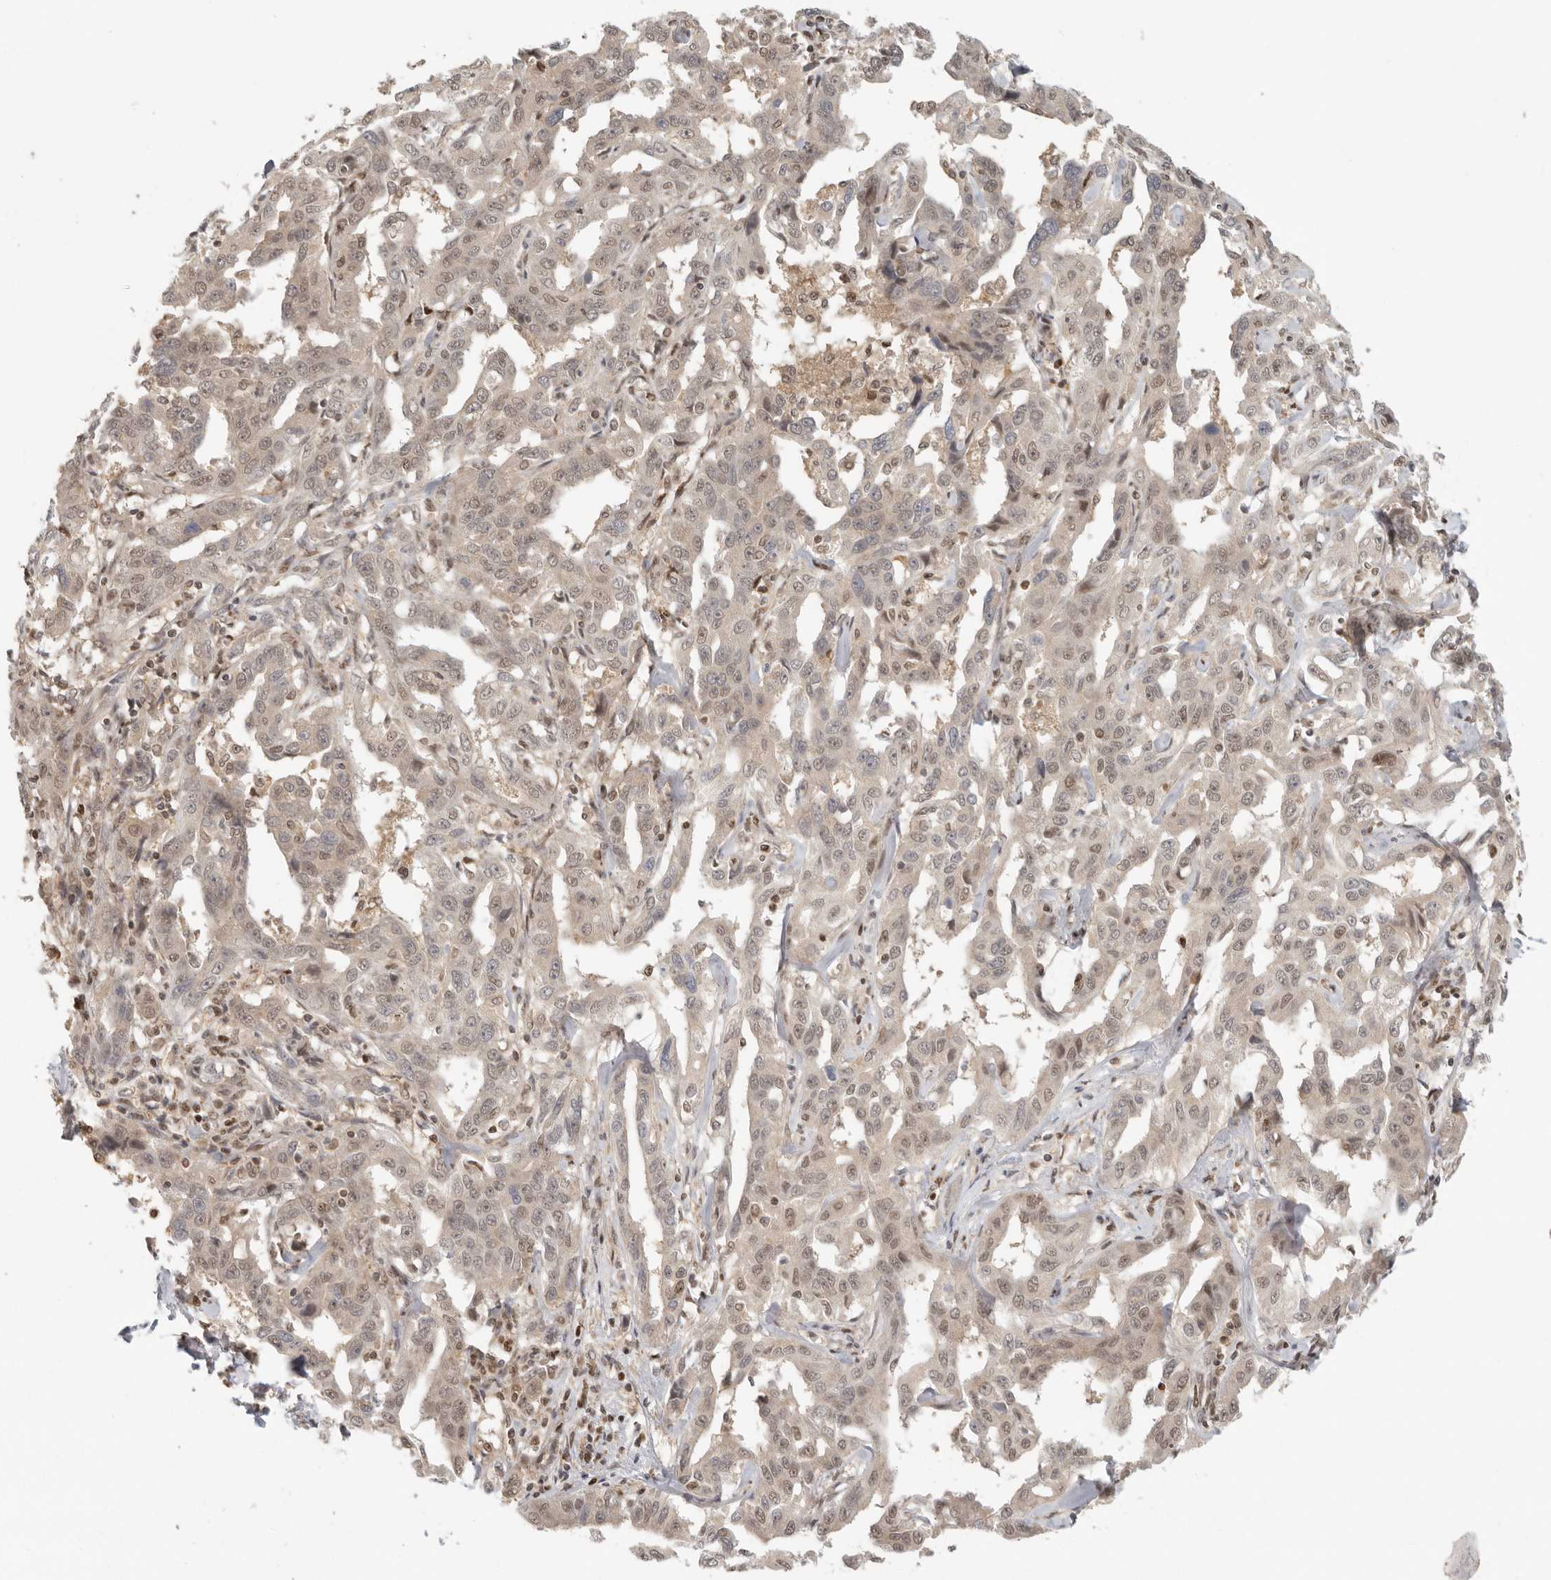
{"staining": {"intensity": "weak", "quantity": "25%-75%", "location": "nuclear"}, "tissue": "liver cancer", "cell_type": "Tumor cells", "image_type": "cancer", "snomed": [{"axis": "morphology", "description": "Cholangiocarcinoma"}, {"axis": "topography", "description": "Liver"}], "caption": "DAB (3,3'-diaminobenzidine) immunohistochemical staining of liver cholangiocarcinoma displays weak nuclear protein expression in about 25%-75% of tumor cells. (IHC, brightfield microscopy, high magnification).", "gene": "PSMA5", "patient": {"sex": "male", "age": 59}}